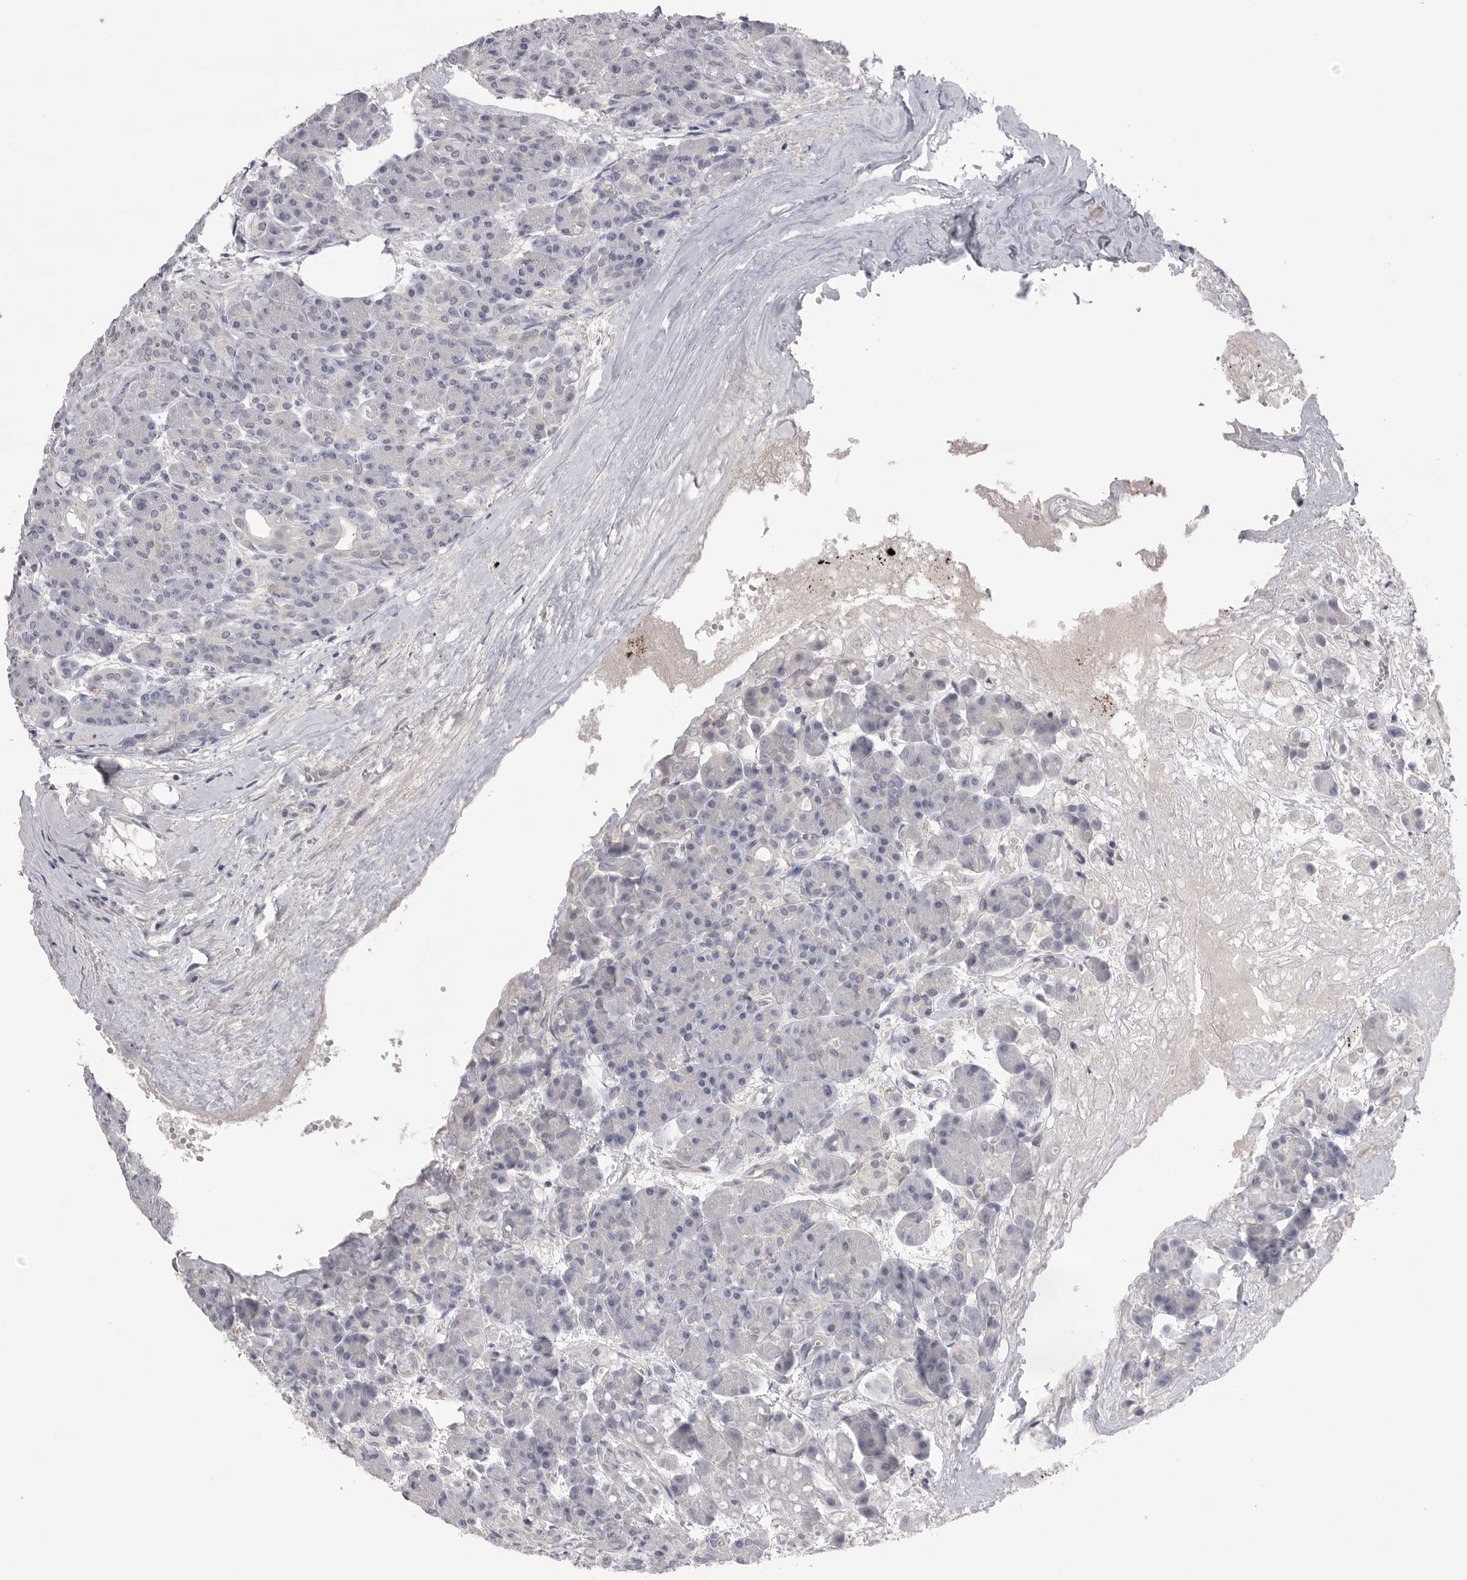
{"staining": {"intensity": "negative", "quantity": "none", "location": "none"}, "tissue": "pancreas", "cell_type": "Exocrine glandular cells", "image_type": "normal", "snomed": [{"axis": "morphology", "description": "Normal tissue, NOS"}, {"axis": "topography", "description": "Pancreas"}], "caption": "Immunohistochemical staining of normal human pancreas exhibits no significant positivity in exocrine glandular cells. (DAB IHC with hematoxylin counter stain).", "gene": "DLGAP3", "patient": {"sex": "male", "age": 63}}